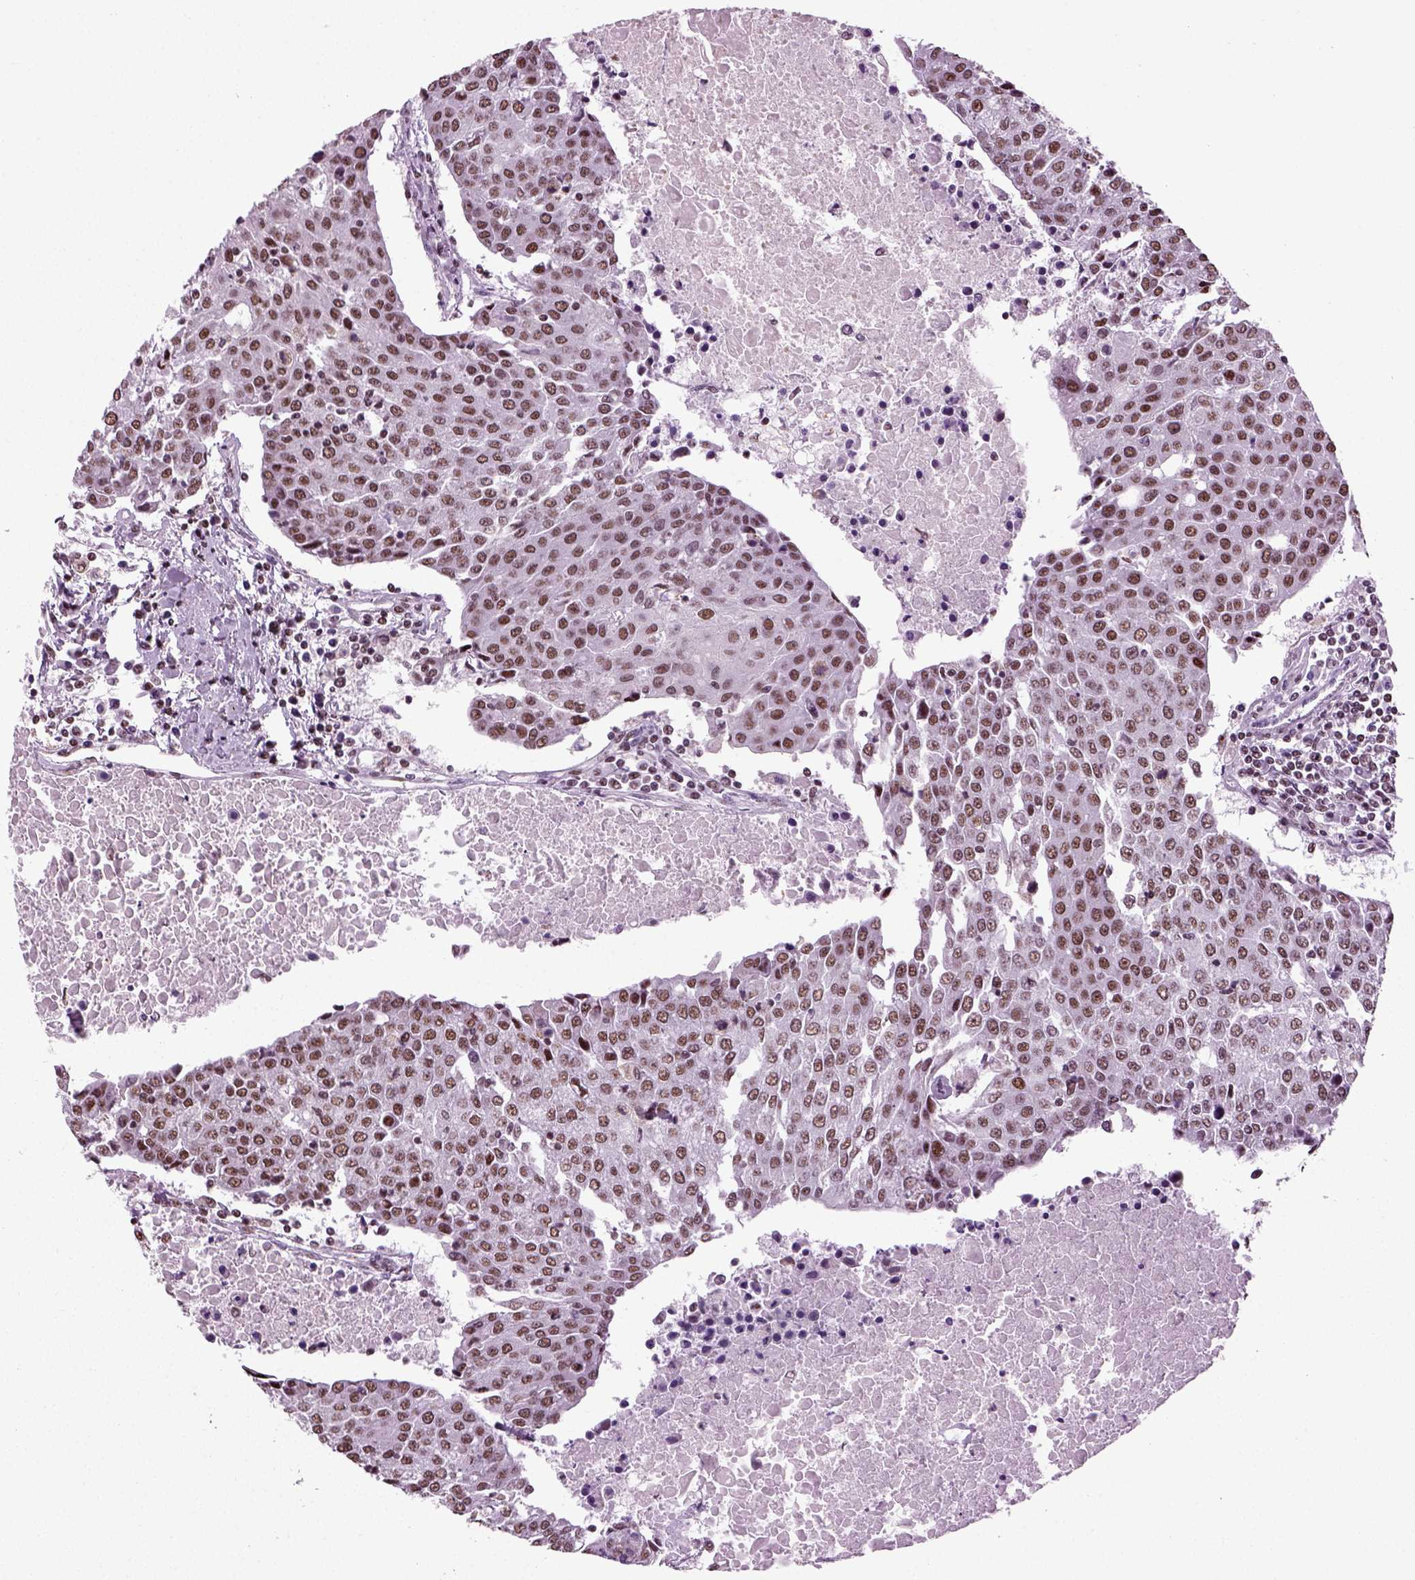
{"staining": {"intensity": "moderate", "quantity": ">75%", "location": "nuclear"}, "tissue": "urothelial cancer", "cell_type": "Tumor cells", "image_type": "cancer", "snomed": [{"axis": "morphology", "description": "Urothelial carcinoma, High grade"}, {"axis": "topography", "description": "Urinary bladder"}], "caption": "Urothelial cancer stained for a protein shows moderate nuclear positivity in tumor cells.", "gene": "RCOR3", "patient": {"sex": "female", "age": 85}}